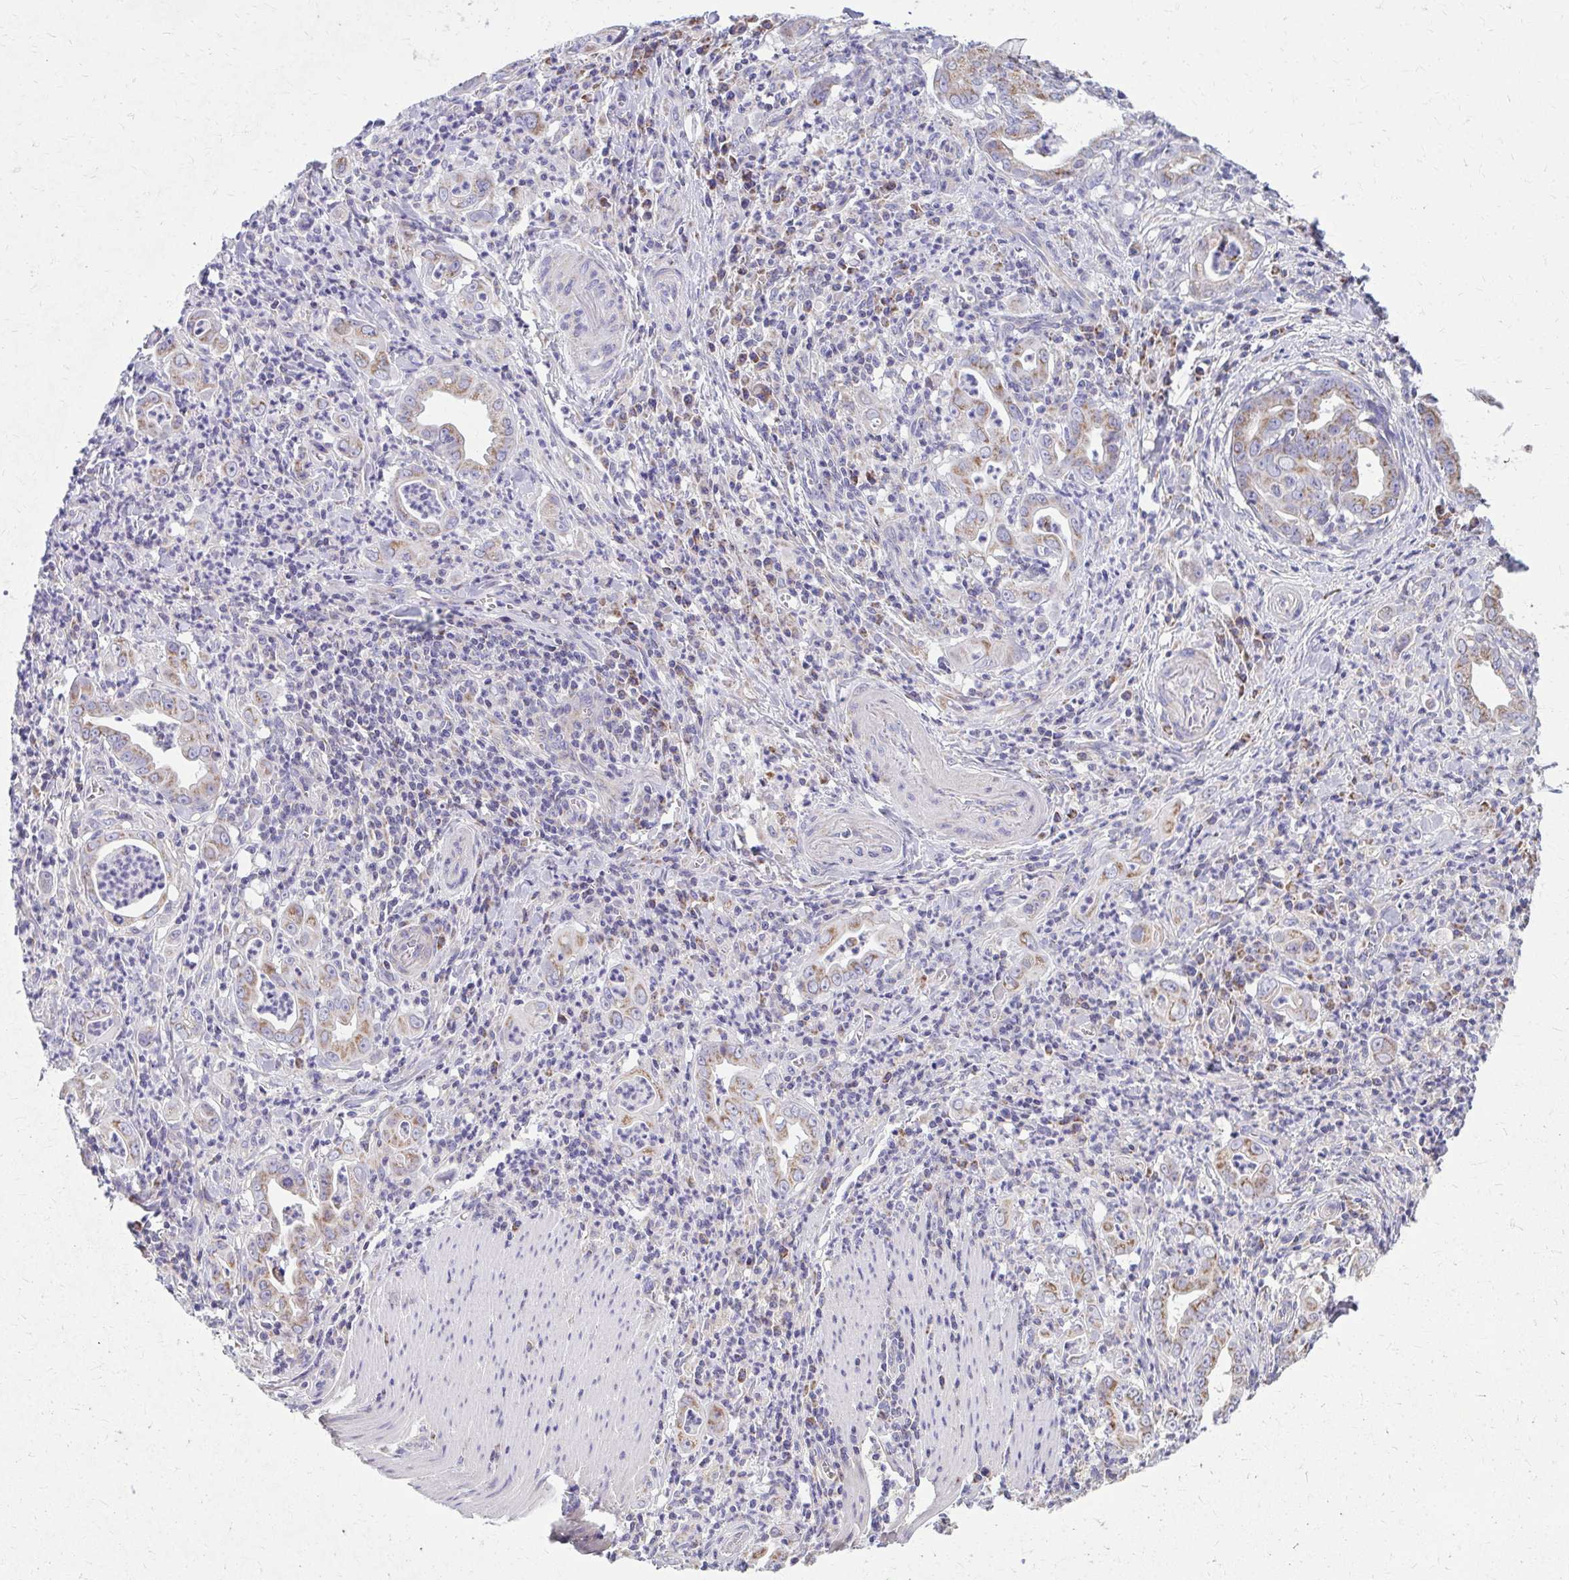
{"staining": {"intensity": "weak", "quantity": ">75%", "location": "cytoplasmic/membranous"}, "tissue": "stomach cancer", "cell_type": "Tumor cells", "image_type": "cancer", "snomed": [{"axis": "morphology", "description": "Adenocarcinoma, NOS"}, {"axis": "topography", "description": "Stomach, upper"}], "caption": "Stomach cancer was stained to show a protein in brown. There is low levels of weak cytoplasmic/membranous positivity in about >75% of tumor cells.", "gene": "RCC1L", "patient": {"sex": "female", "age": 79}}